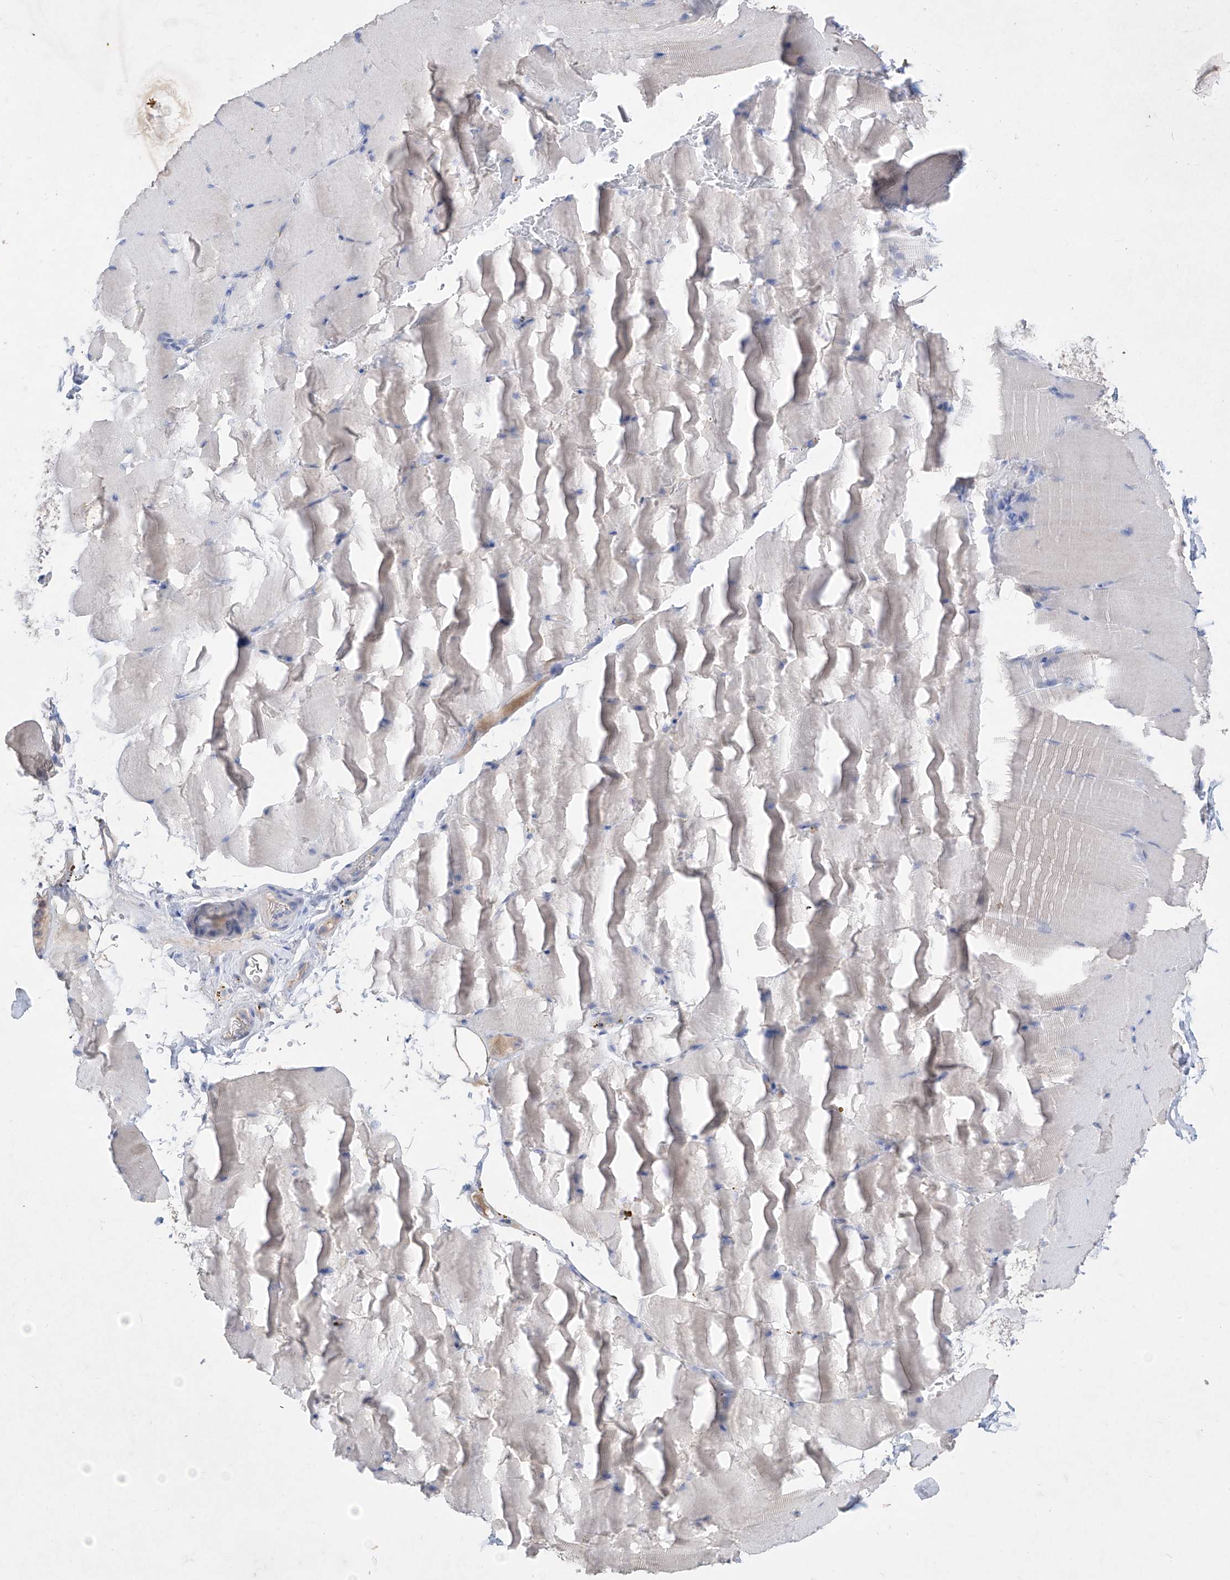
{"staining": {"intensity": "negative", "quantity": "none", "location": "none"}, "tissue": "skeletal muscle", "cell_type": "Myocytes", "image_type": "normal", "snomed": [{"axis": "morphology", "description": "Normal tissue, NOS"}, {"axis": "topography", "description": "Skeletal muscle"}, {"axis": "topography", "description": "Parathyroid gland"}], "caption": "A high-resolution micrograph shows IHC staining of benign skeletal muscle, which demonstrates no significant expression in myocytes.", "gene": "ASNS", "patient": {"sex": "female", "age": 37}}